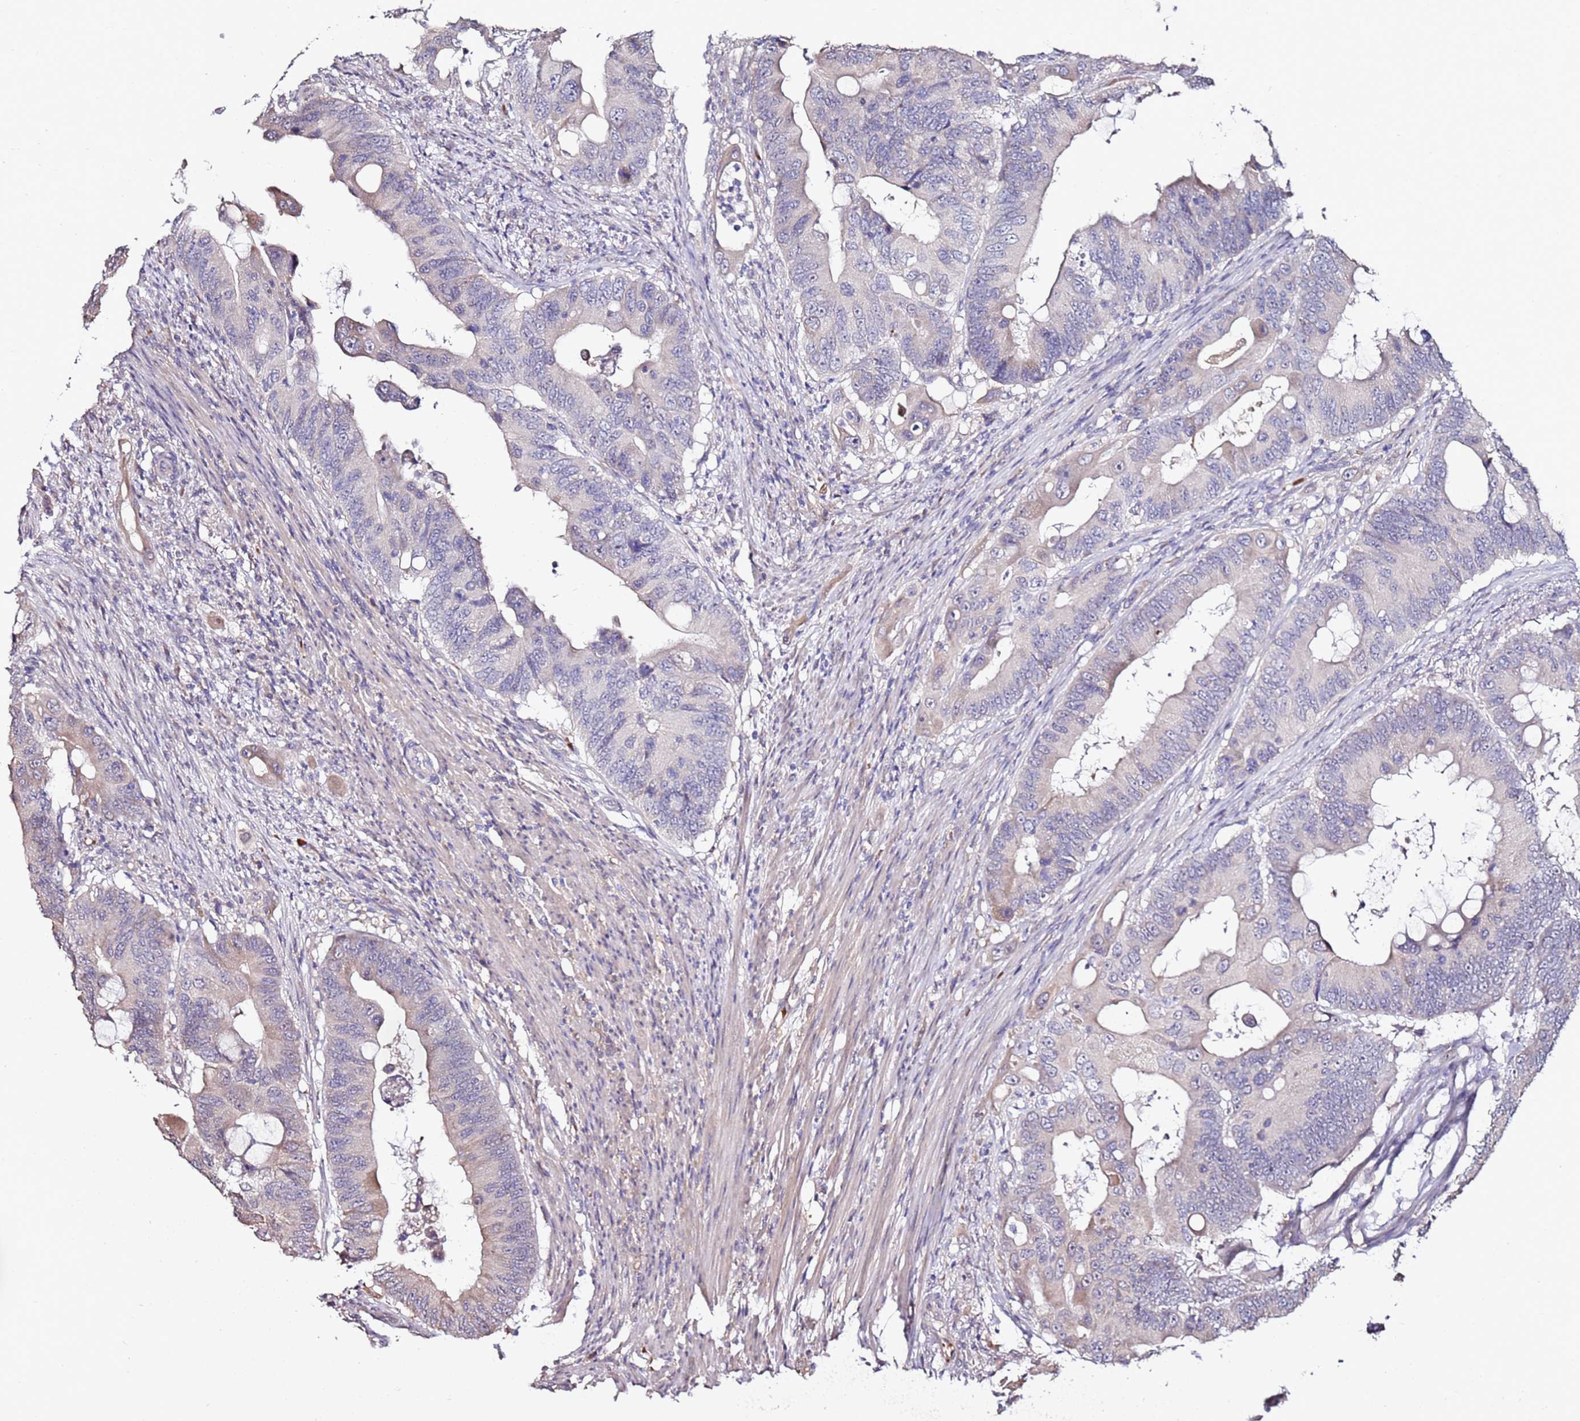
{"staining": {"intensity": "negative", "quantity": "none", "location": "none"}, "tissue": "colorectal cancer", "cell_type": "Tumor cells", "image_type": "cancer", "snomed": [{"axis": "morphology", "description": "Adenocarcinoma, NOS"}, {"axis": "topography", "description": "Colon"}], "caption": "Immunohistochemistry (IHC) micrograph of human colorectal adenocarcinoma stained for a protein (brown), which shows no positivity in tumor cells. (Immunohistochemistry (IHC), brightfield microscopy, high magnification).", "gene": "C3orf80", "patient": {"sex": "male", "age": 71}}